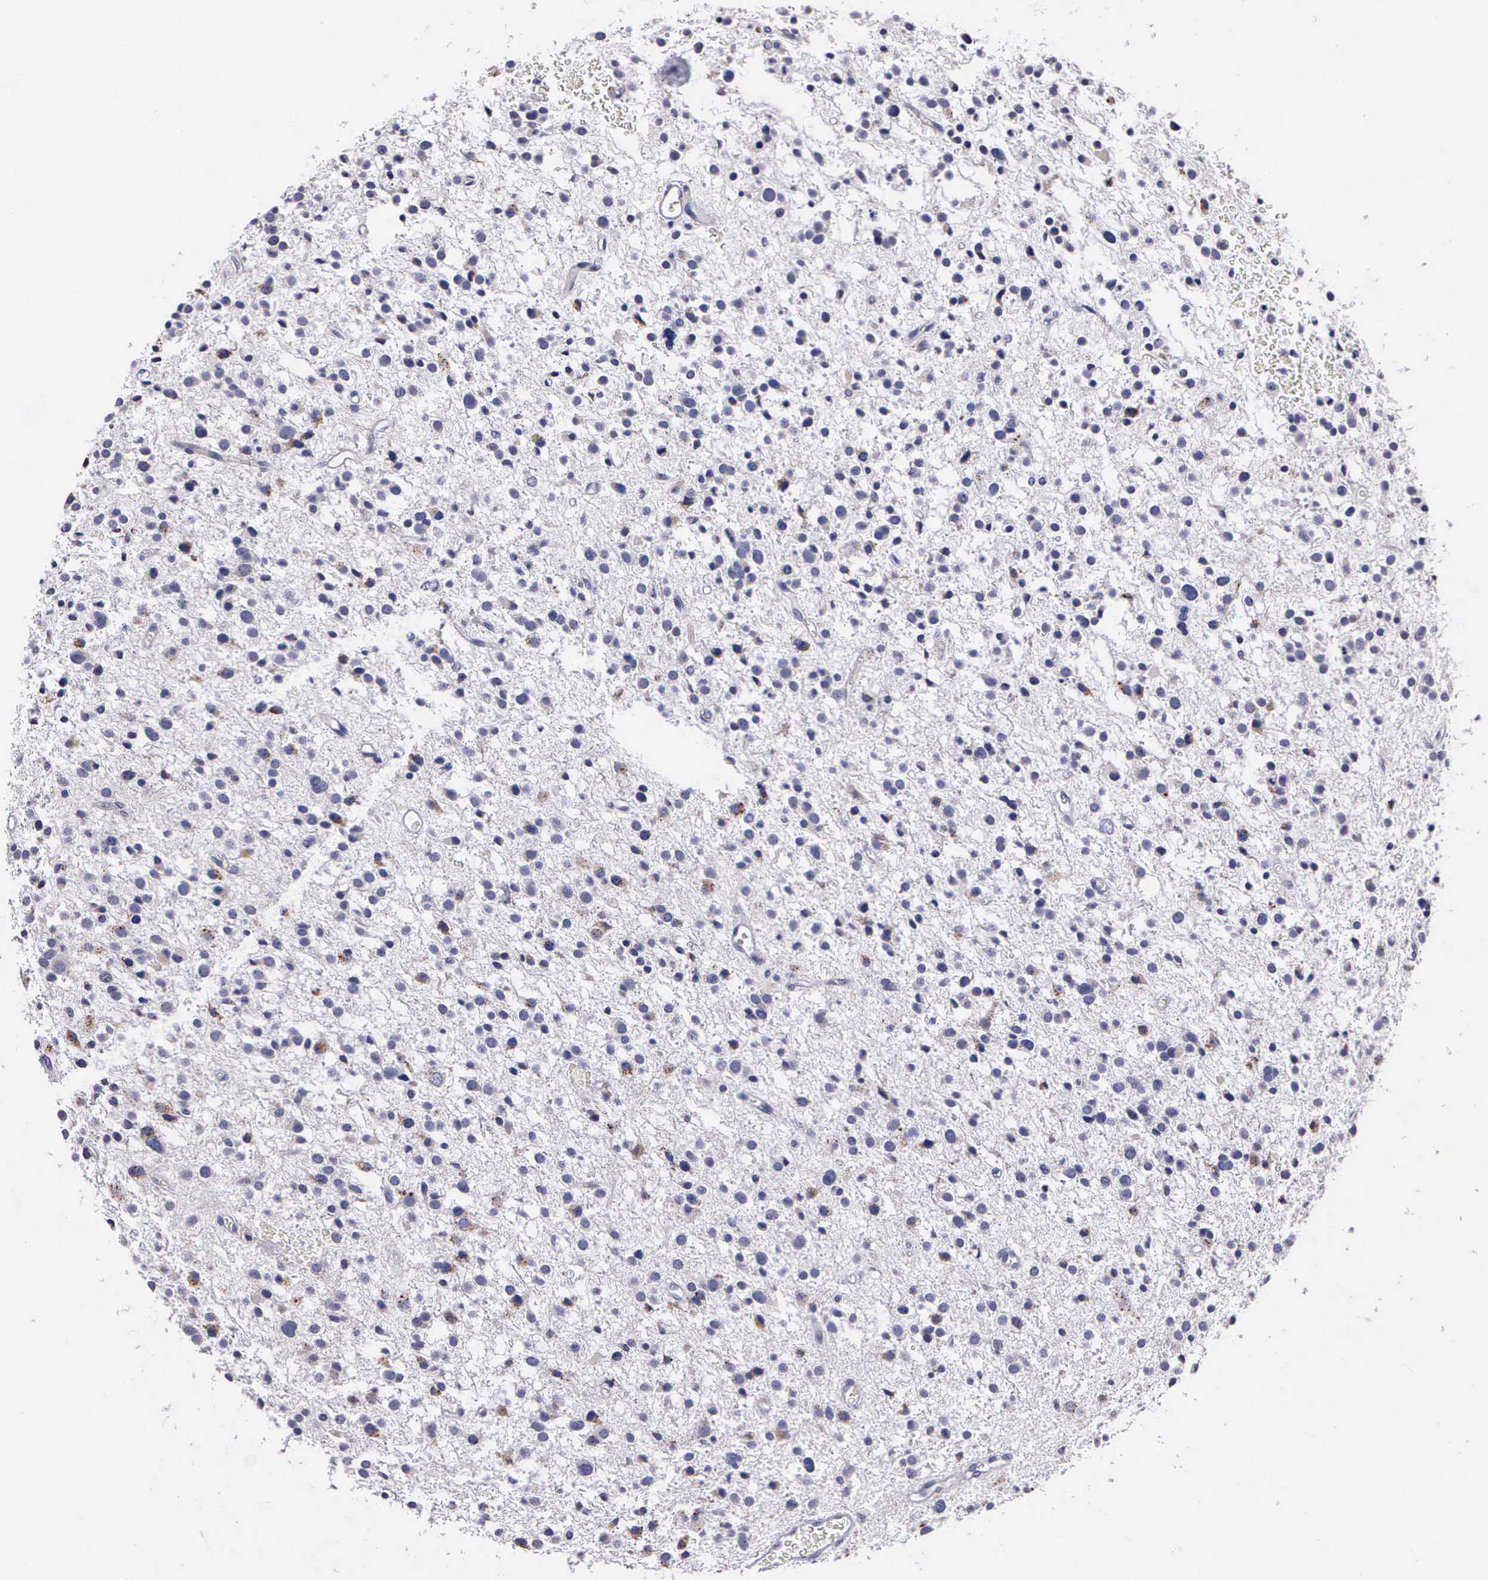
{"staining": {"intensity": "negative", "quantity": "none", "location": "none"}, "tissue": "glioma", "cell_type": "Tumor cells", "image_type": "cancer", "snomed": [{"axis": "morphology", "description": "Glioma, malignant, Low grade"}, {"axis": "topography", "description": "Brain"}], "caption": "A histopathology image of human glioma is negative for staining in tumor cells.", "gene": "CRELD2", "patient": {"sex": "female", "age": 36}}